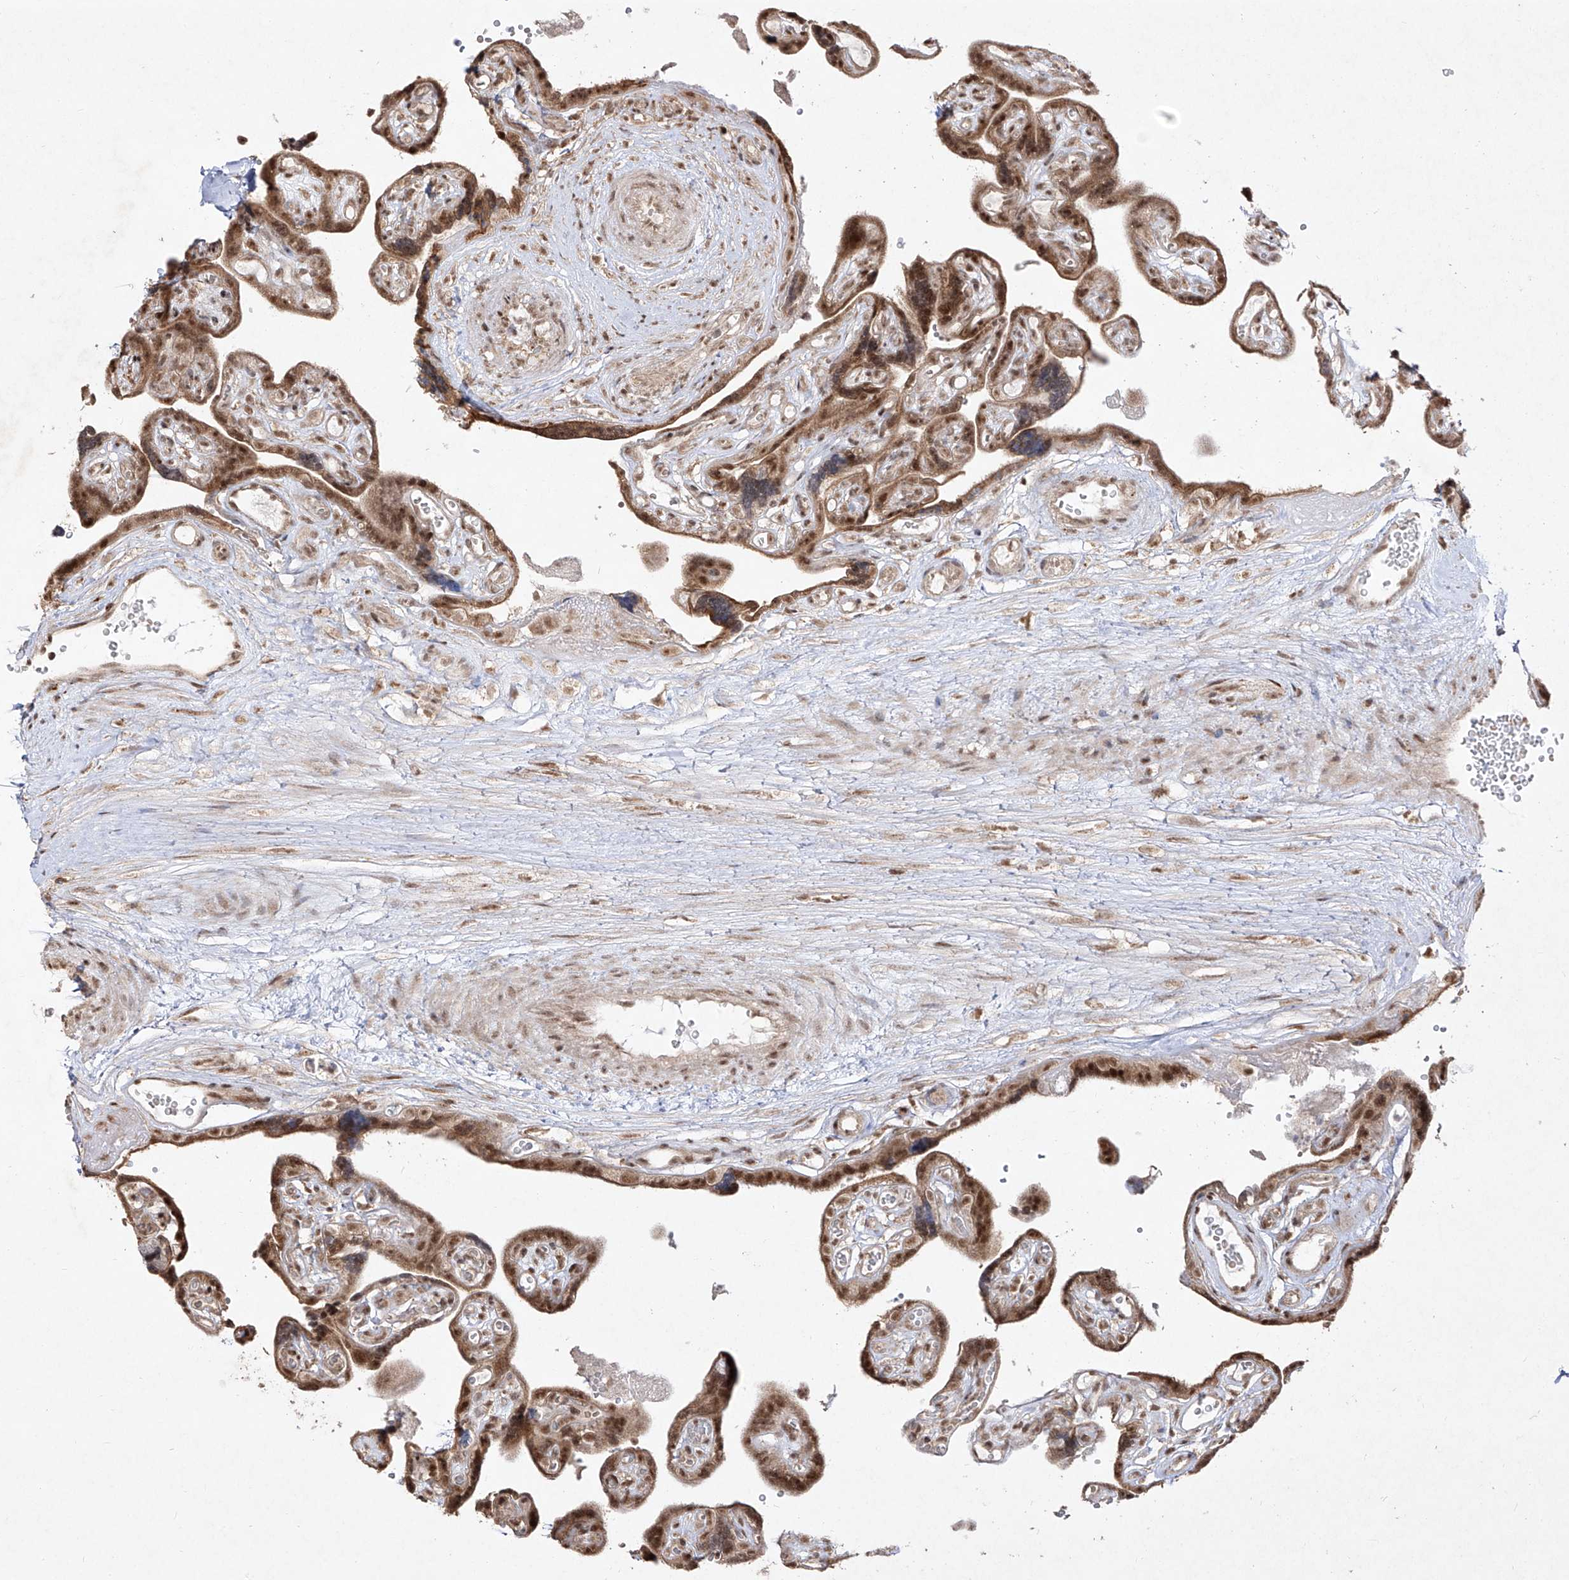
{"staining": {"intensity": "moderate", "quantity": ">75%", "location": "cytoplasmic/membranous,nuclear"}, "tissue": "placenta", "cell_type": "Decidual cells", "image_type": "normal", "snomed": [{"axis": "morphology", "description": "Normal tissue, NOS"}, {"axis": "topography", "description": "Placenta"}], "caption": "Immunohistochemistry photomicrograph of normal human placenta stained for a protein (brown), which exhibits medium levels of moderate cytoplasmic/membranous,nuclear expression in about >75% of decidual cells.", "gene": "SNRNP27", "patient": {"sex": "female", "age": 30}}